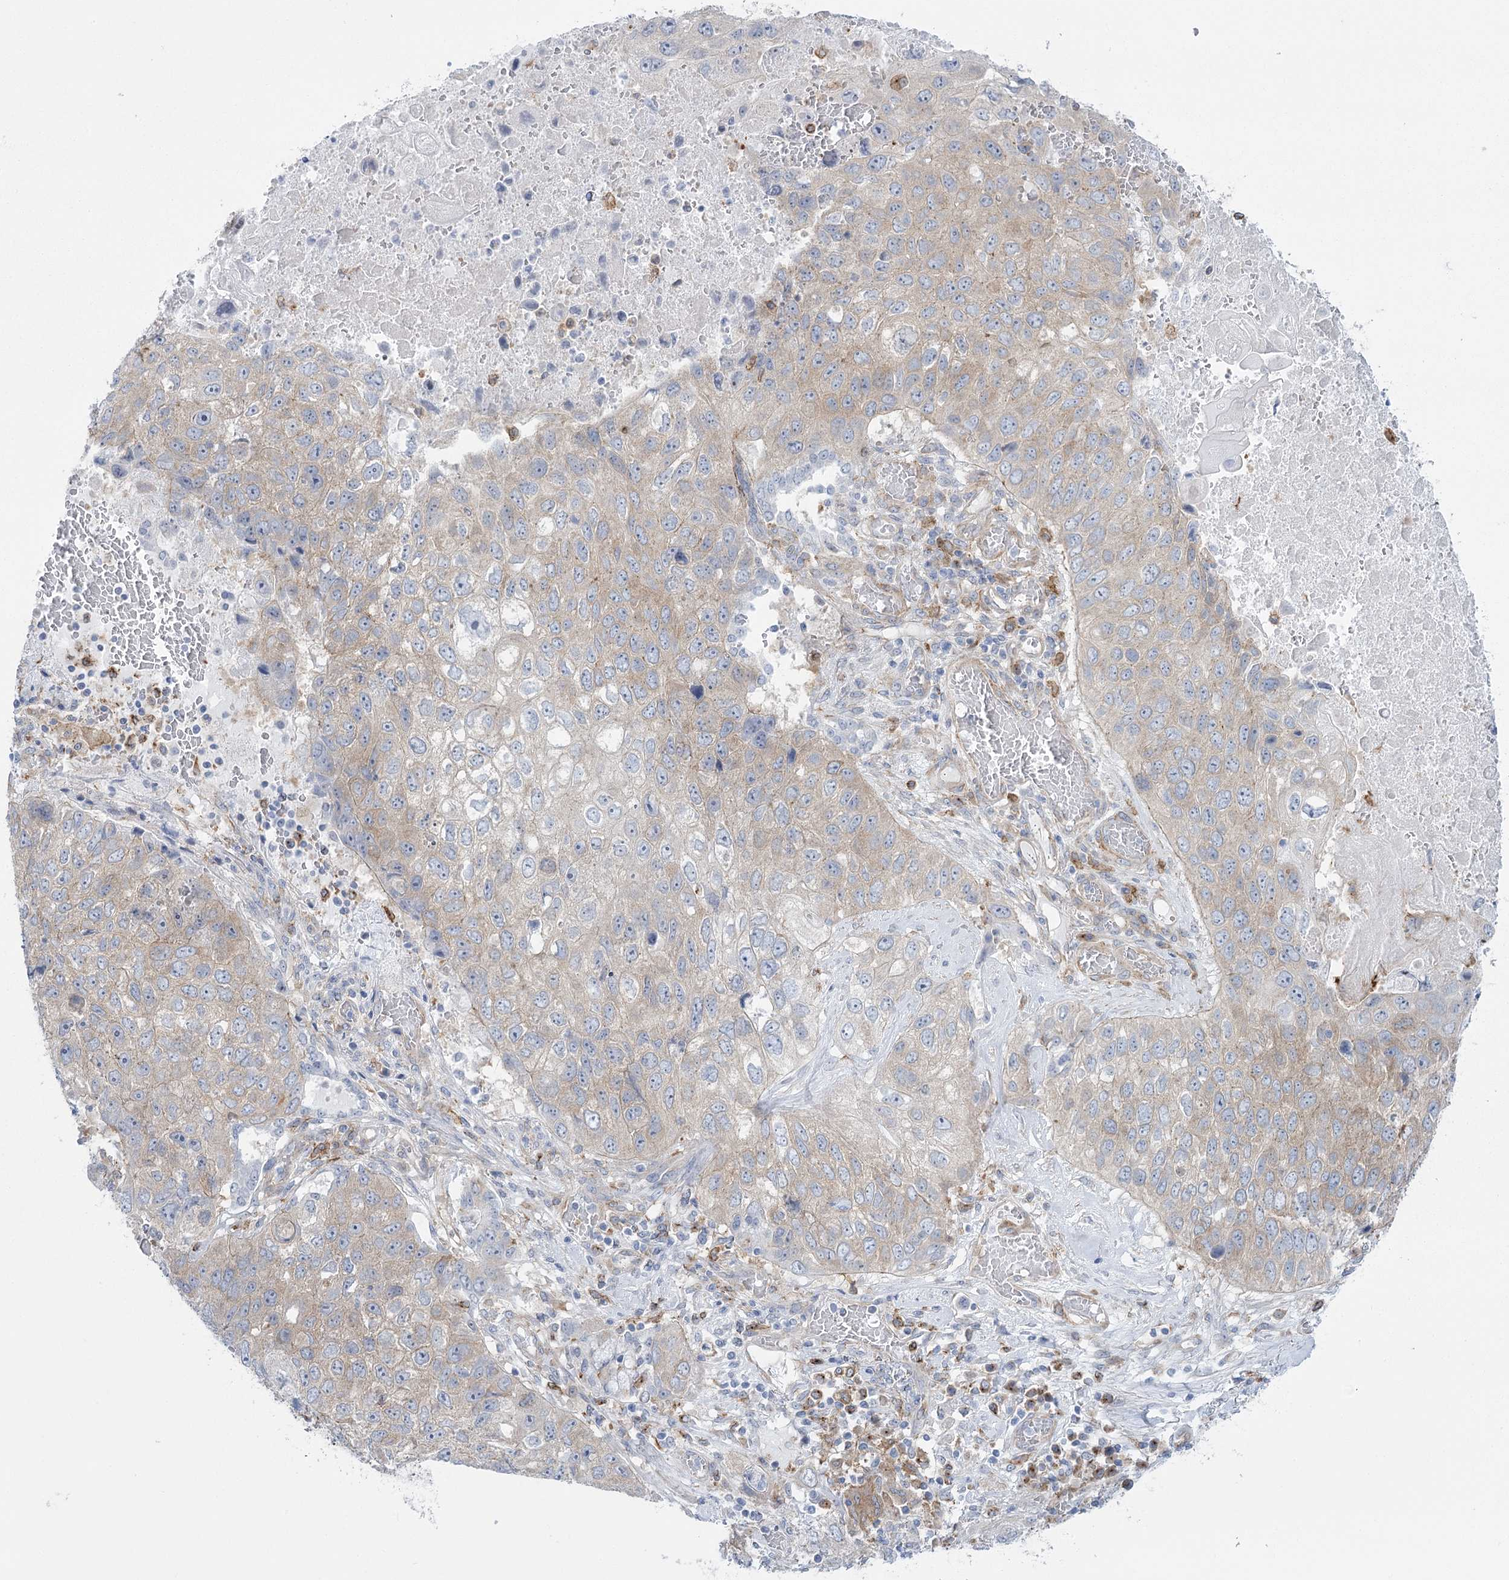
{"staining": {"intensity": "weak", "quantity": ">75%", "location": "cytoplasmic/membranous"}, "tissue": "lung cancer", "cell_type": "Tumor cells", "image_type": "cancer", "snomed": [{"axis": "morphology", "description": "Squamous cell carcinoma, NOS"}, {"axis": "topography", "description": "Lung"}], "caption": "Tumor cells demonstrate low levels of weak cytoplasmic/membranous positivity in approximately >75% of cells in squamous cell carcinoma (lung). Immunohistochemistry stains the protein in brown and the nuclei are stained blue.", "gene": "CCDC88A", "patient": {"sex": "male", "age": 61}}